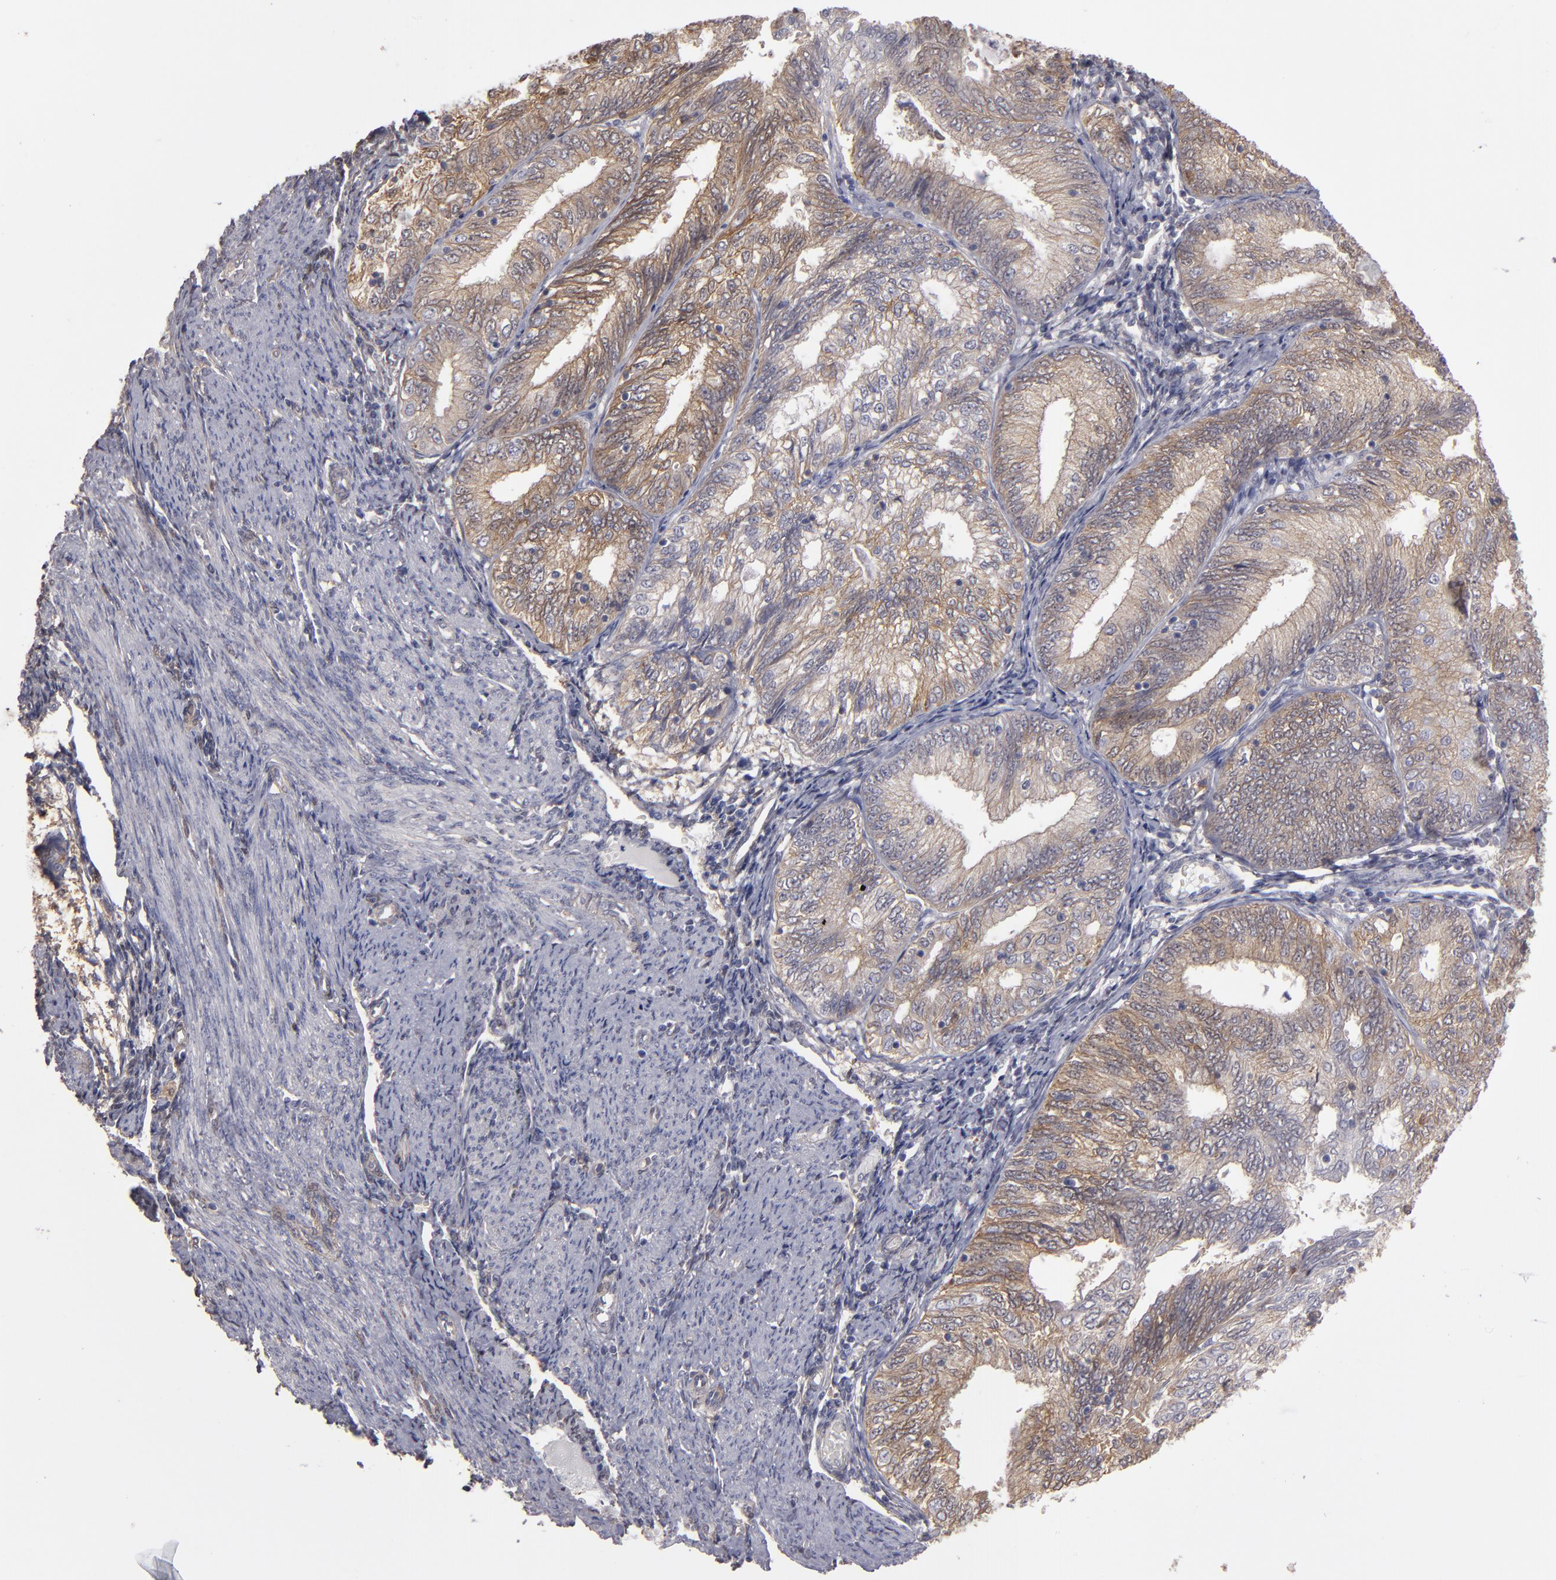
{"staining": {"intensity": "moderate", "quantity": ">75%", "location": "cytoplasmic/membranous"}, "tissue": "endometrial cancer", "cell_type": "Tumor cells", "image_type": "cancer", "snomed": [{"axis": "morphology", "description": "Adenocarcinoma, NOS"}, {"axis": "topography", "description": "Endometrium"}], "caption": "This is a micrograph of IHC staining of adenocarcinoma (endometrial), which shows moderate staining in the cytoplasmic/membranous of tumor cells.", "gene": "NDRG2", "patient": {"sex": "female", "age": 69}}